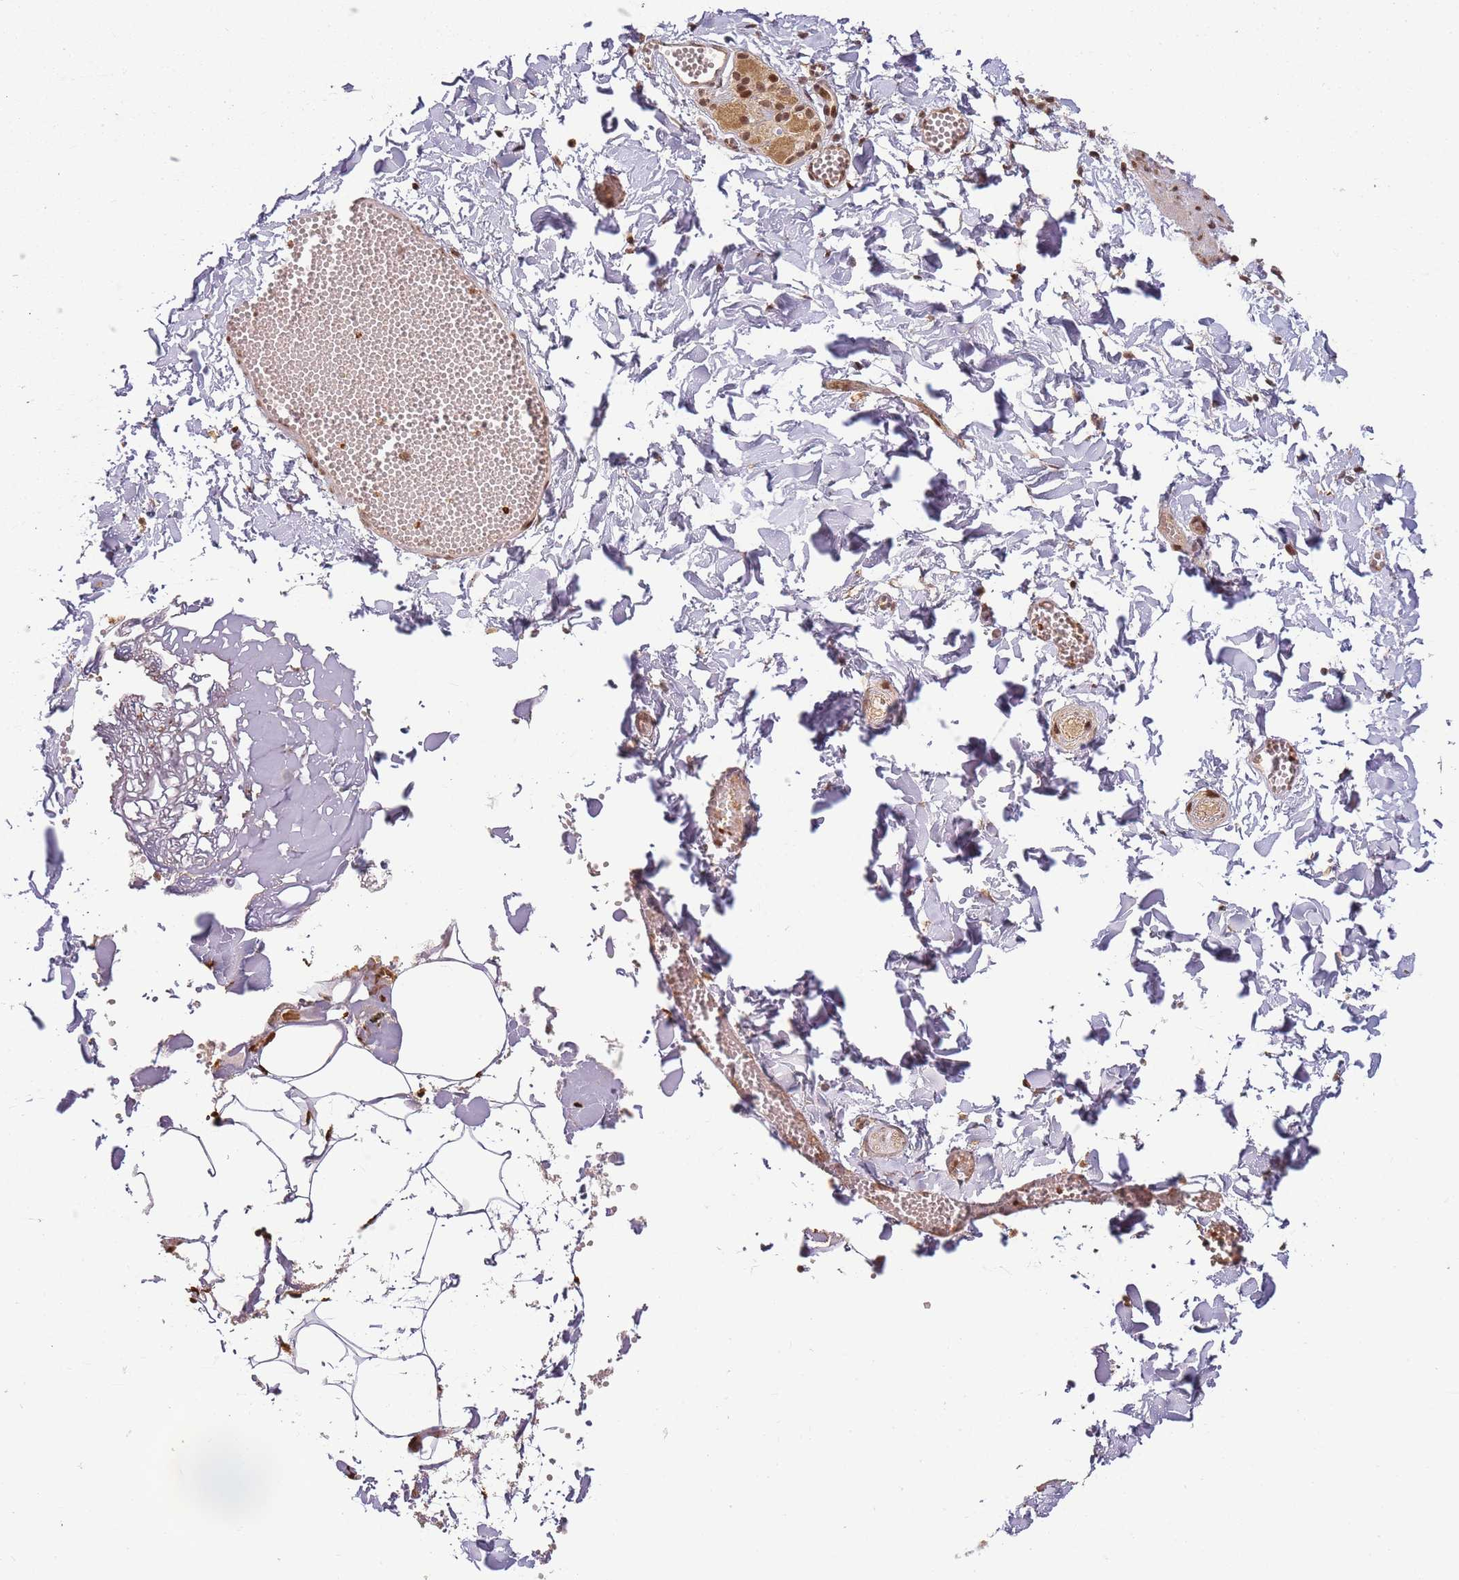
{"staining": {"intensity": "negative", "quantity": "none", "location": "none"}, "tissue": "adipose tissue", "cell_type": "Adipocytes", "image_type": "normal", "snomed": [{"axis": "morphology", "description": "Normal tissue, NOS"}, {"axis": "topography", "description": "Gallbladder"}, {"axis": "topography", "description": "Peripheral nerve tissue"}], "caption": "DAB (3,3'-diaminobenzidine) immunohistochemical staining of normal adipose tissue shows no significant expression in adipocytes.", "gene": "ZNF497", "patient": {"sex": "male", "age": 38}}